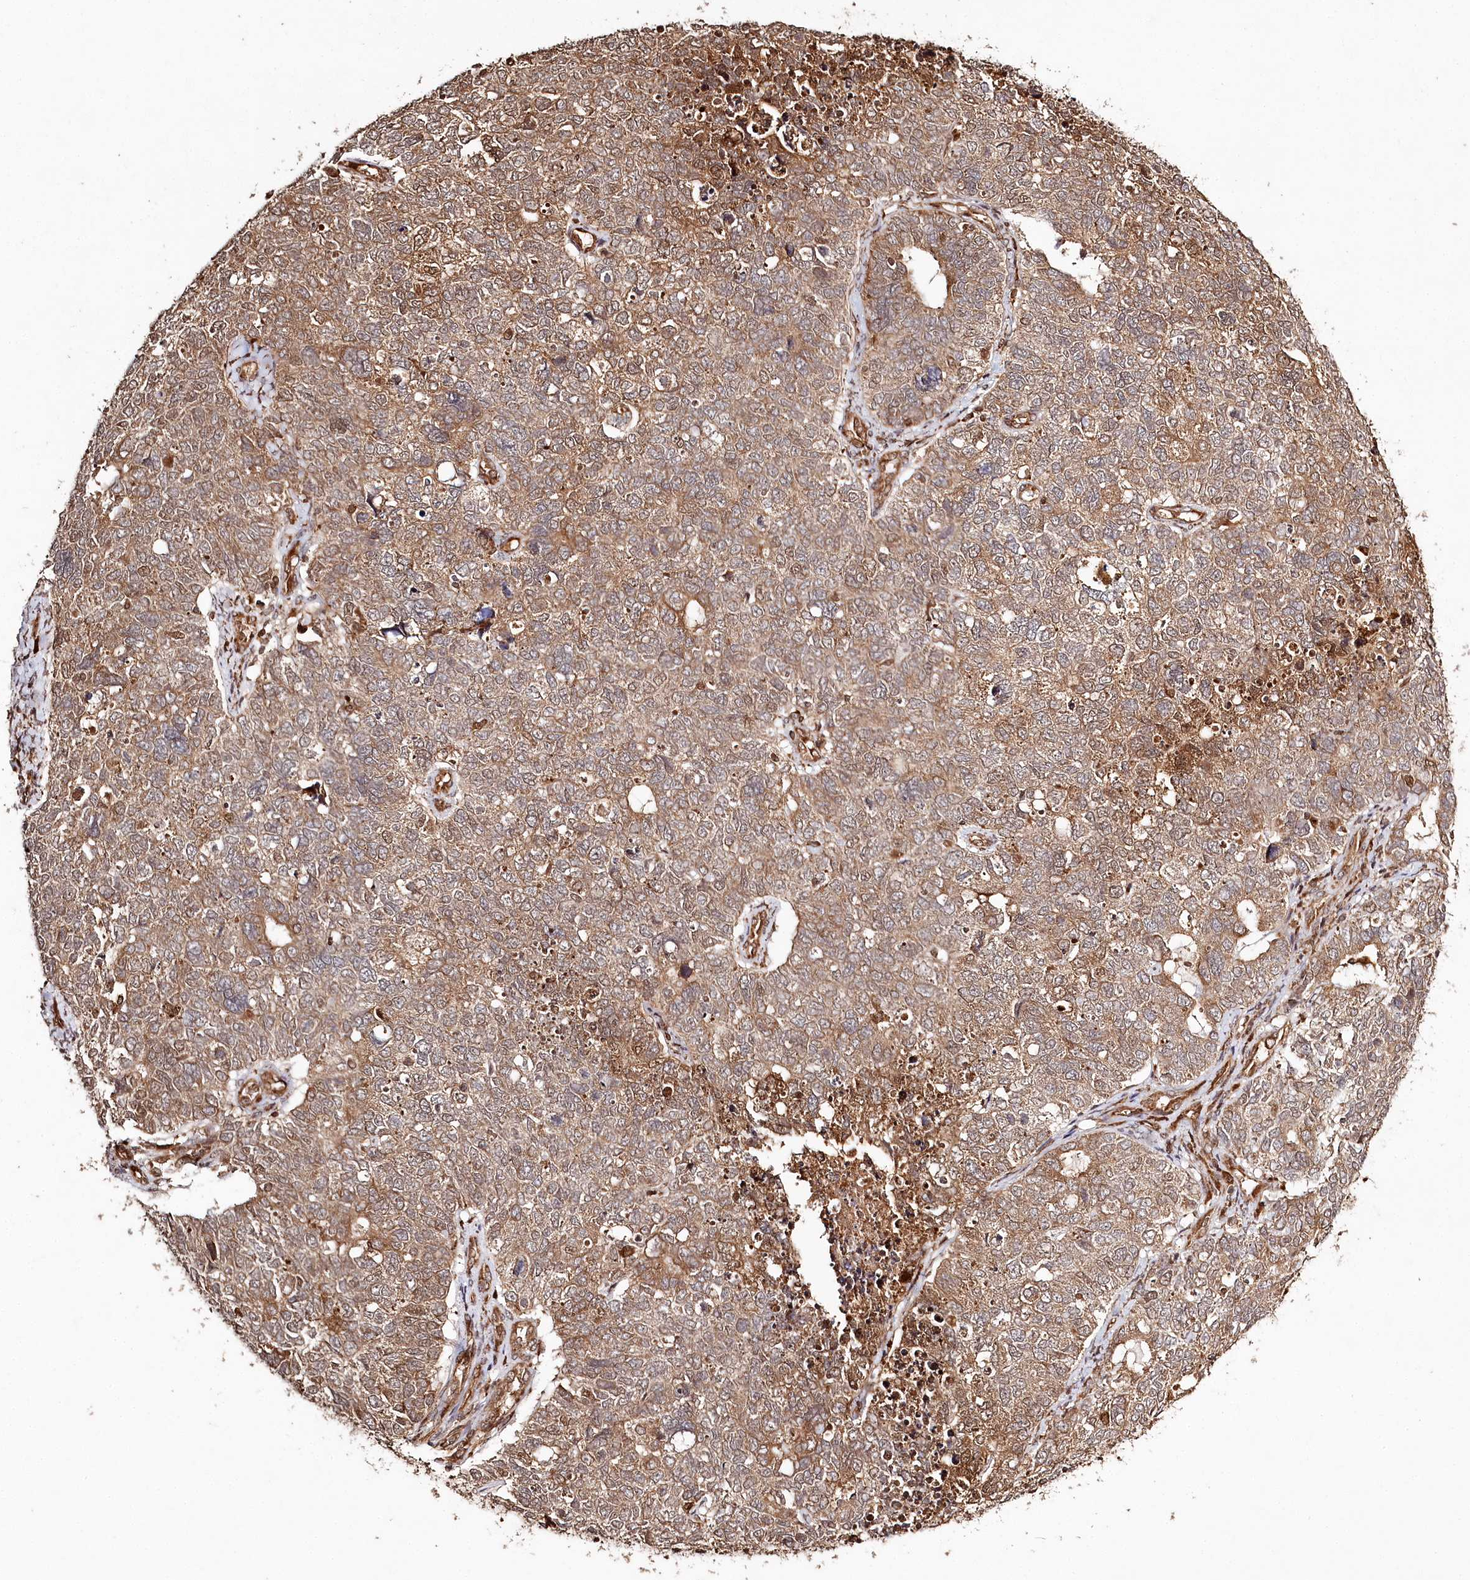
{"staining": {"intensity": "moderate", "quantity": ">75%", "location": "cytoplasmic/membranous"}, "tissue": "cervical cancer", "cell_type": "Tumor cells", "image_type": "cancer", "snomed": [{"axis": "morphology", "description": "Squamous cell carcinoma, NOS"}, {"axis": "topography", "description": "Cervix"}], "caption": "The immunohistochemical stain highlights moderate cytoplasmic/membranous staining in tumor cells of cervical squamous cell carcinoma tissue.", "gene": "ULK2", "patient": {"sex": "female", "age": 63}}